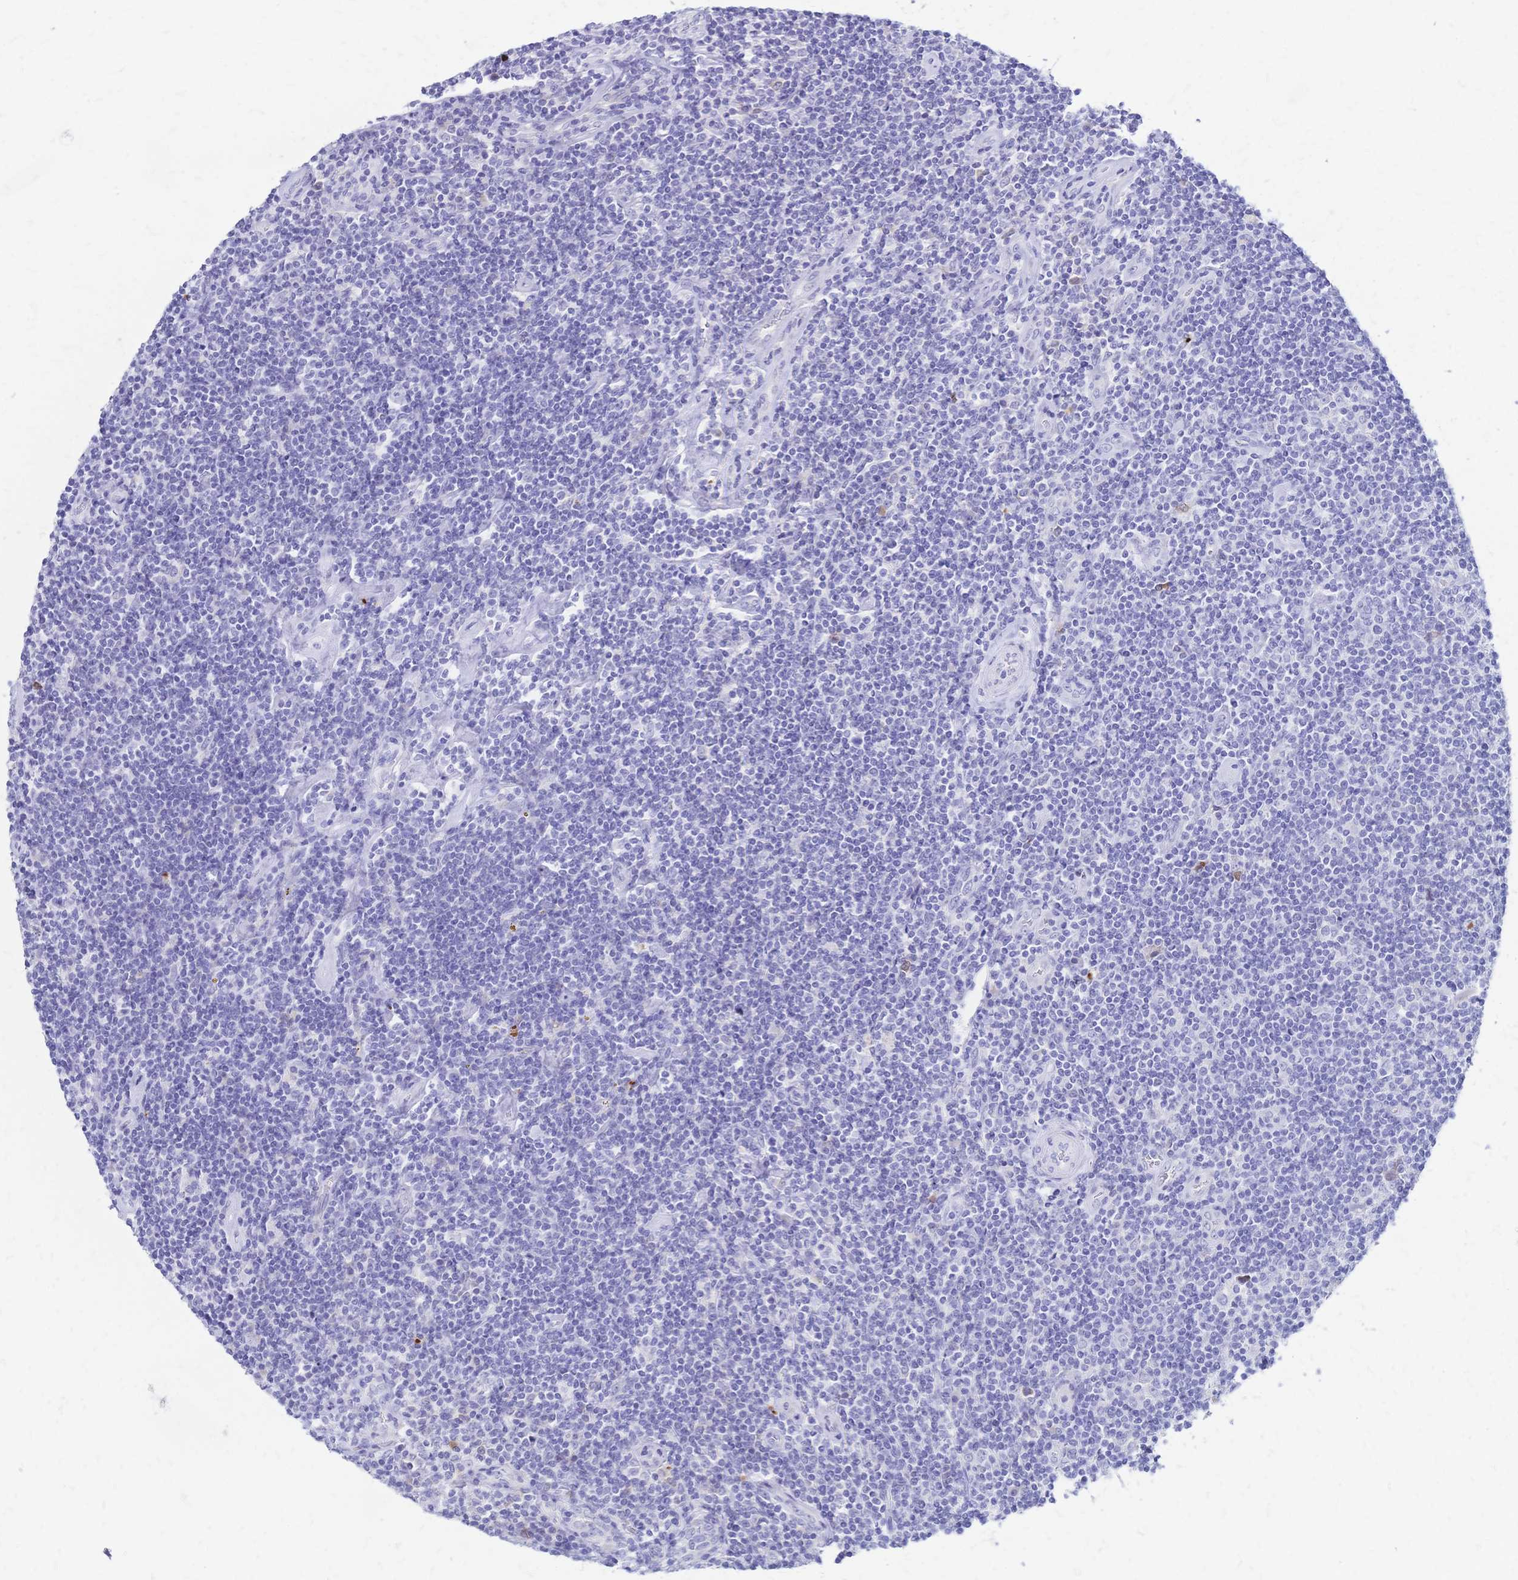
{"staining": {"intensity": "negative", "quantity": "none", "location": "none"}, "tissue": "lymphoma", "cell_type": "Tumor cells", "image_type": "cancer", "snomed": [{"axis": "morphology", "description": "Hodgkin's disease, NOS"}, {"axis": "topography", "description": "Lymph node"}], "caption": "Immunohistochemistry (IHC) of human Hodgkin's disease displays no expression in tumor cells.", "gene": "GRB7", "patient": {"sex": "male", "age": 40}}